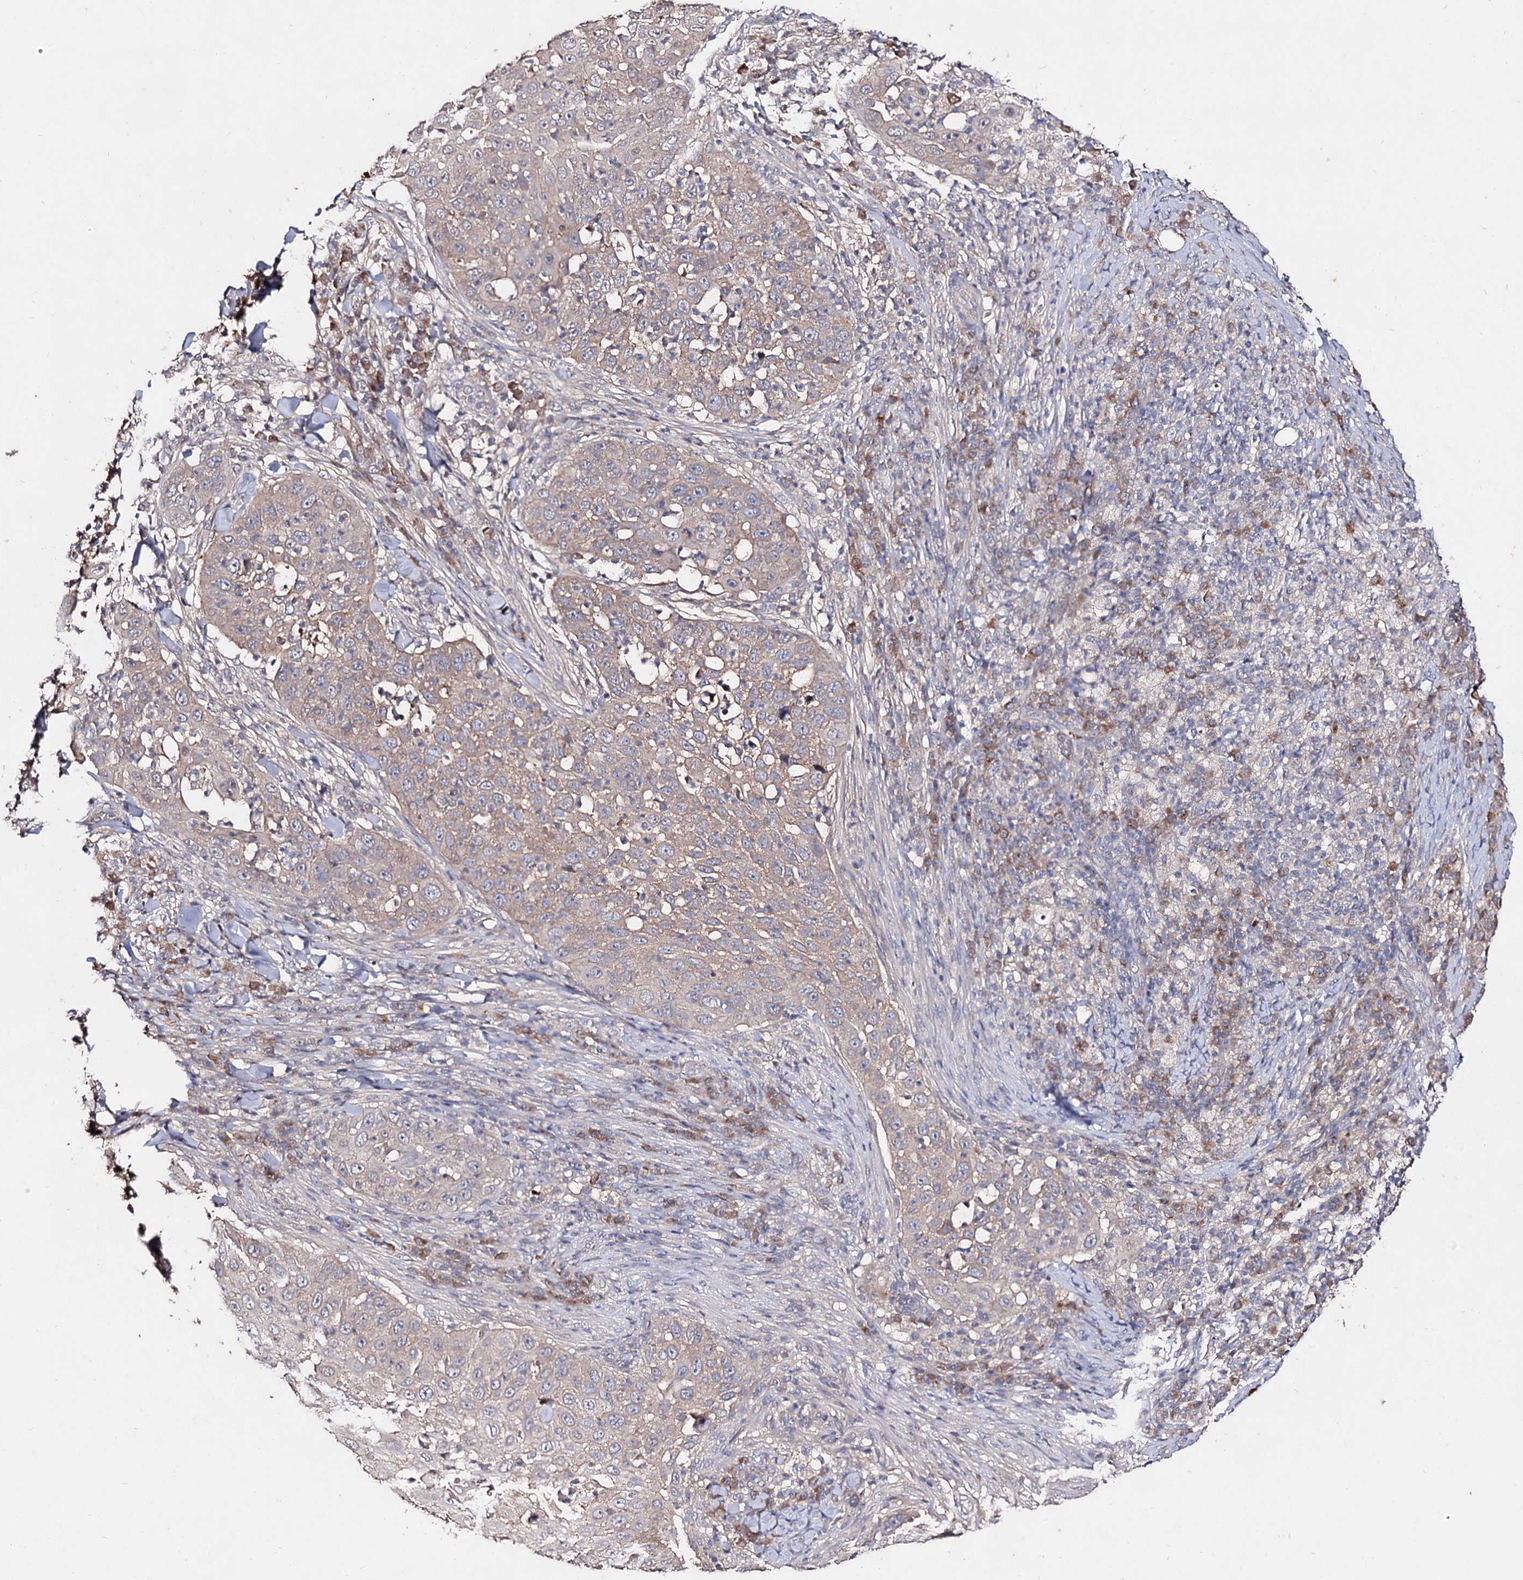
{"staining": {"intensity": "weak", "quantity": ">75%", "location": "cytoplasmic/membranous"}, "tissue": "skin cancer", "cell_type": "Tumor cells", "image_type": "cancer", "snomed": [{"axis": "morphology", "description": "Squamous cell carcinoma, NOS"}, {"axis": "topography", "description": "Skin"}], "caption": "Immunohistochemical staining of human skin squamous cell carcinoma reveals weak cytoplasmic/membranous protein staining in about >75% of tumor cells.", "gene": "ARFIP2", "patient": {"sex": "female", "age": 44}}